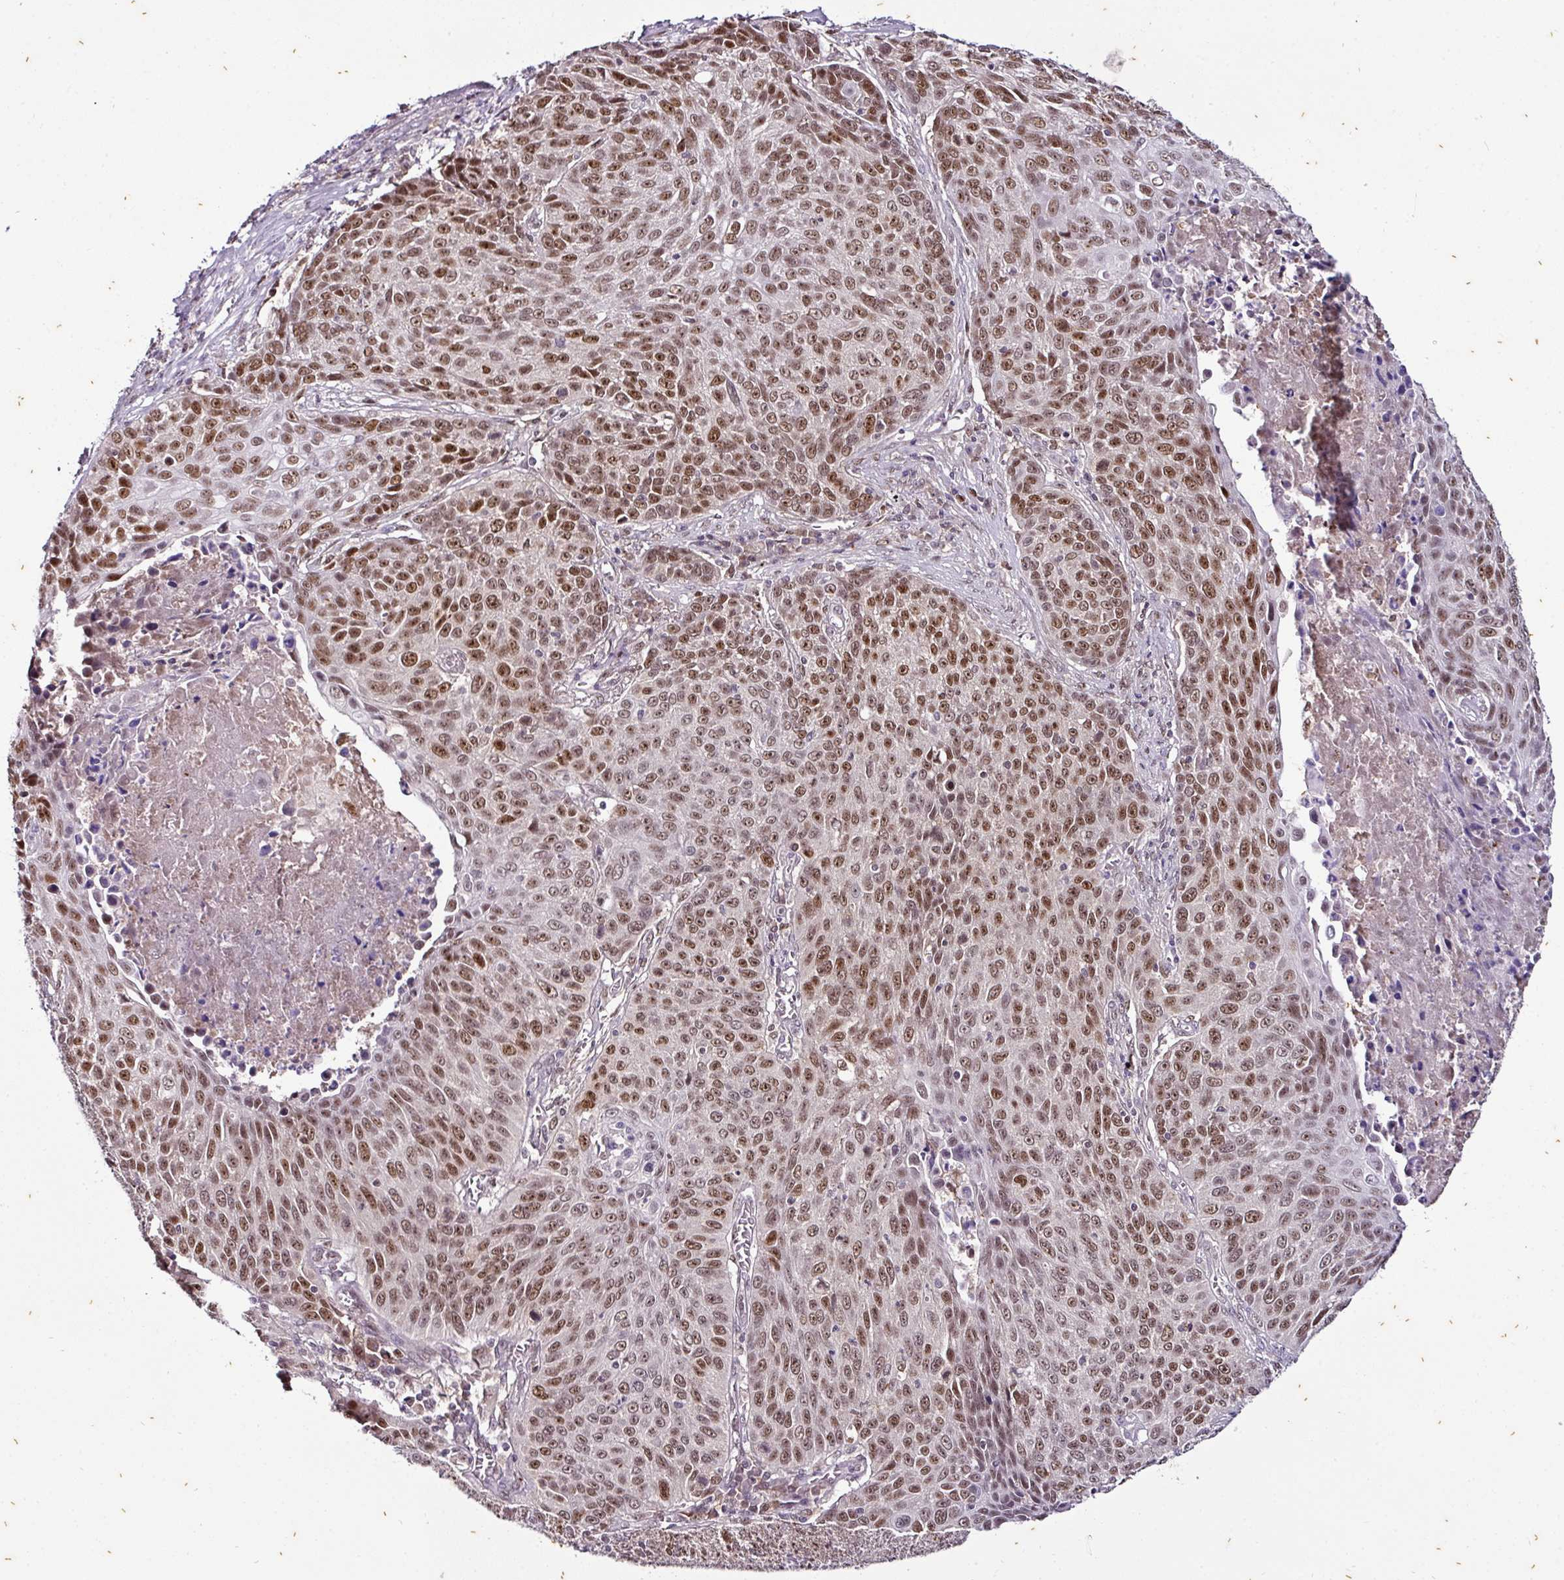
{"staining": {"intensity": "moderate", "quantity": ">75%", "location": "nuclear"}, "tissue": "lung cancer", "cell_type": "Tumor cells", "image_type": "cancer", "snomed": [{"axis": "morphology", "description": "Squamous cell carcinoma, NOS"}, {"axis": "topography", "description": "Lung"}], "caption": "Lung cancer tissue demonstrates moderate nuclear expression in about >75% of tumor cells, visualized by immunohistochemistry.", "gene": "KLF16", "patient": {"sex": "male", "age": 78}}